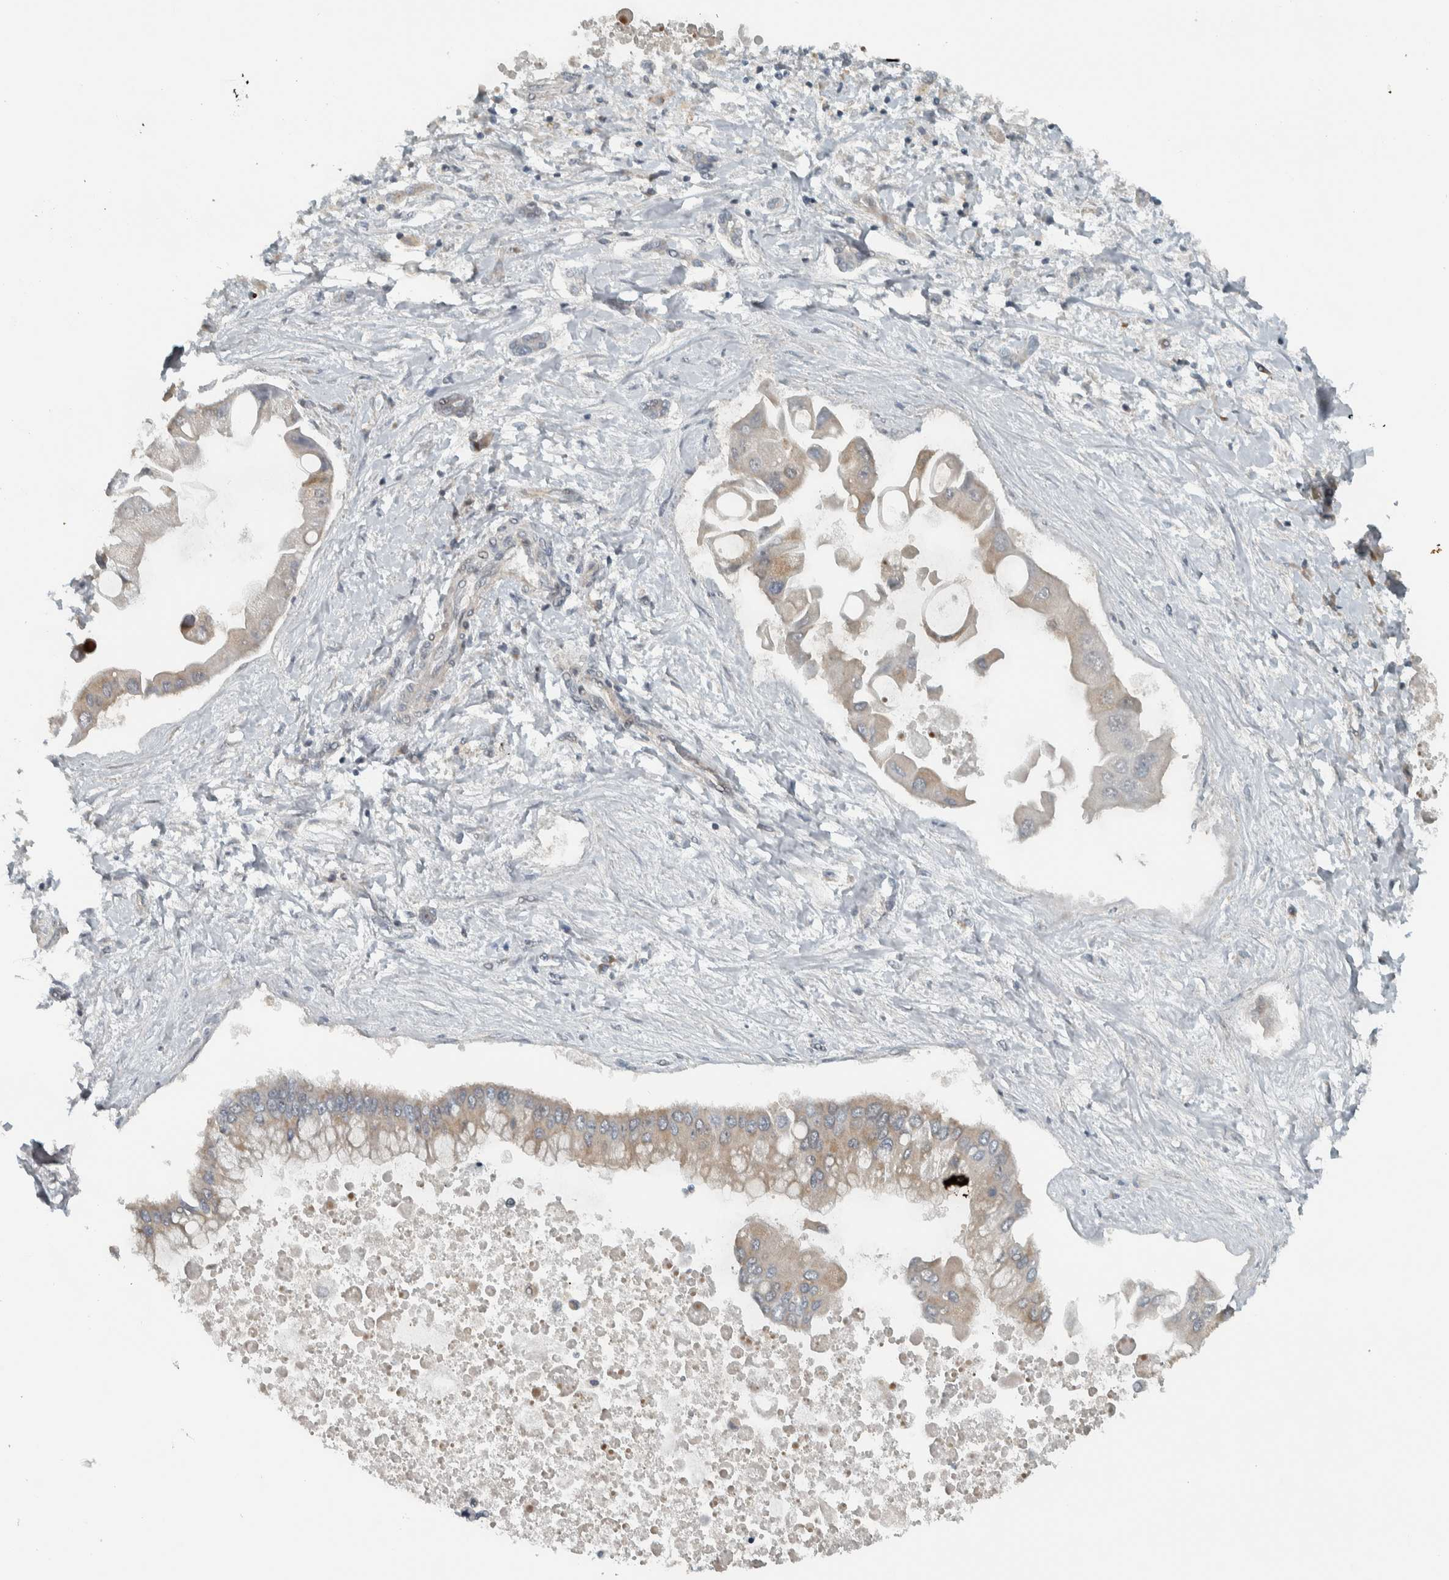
{"staining": {"intensity": "weak", "quantity": "<25%", "location": "cytoplasmic/membranous"}, "tissue": "liver cancer", "cell_type": "Tumor cells", "image_type": "cancer", "snomed": [{"axis": "morphology", "description": "Cholangiocarcinoma"}, {"axis": "topography", "description": "Liver"}], "caption": "Protein analysis of liver cancer reveals no significant staining in tumor cells.", "gene": "NAPG", "patient": {"sex": "male", "age": 50}}